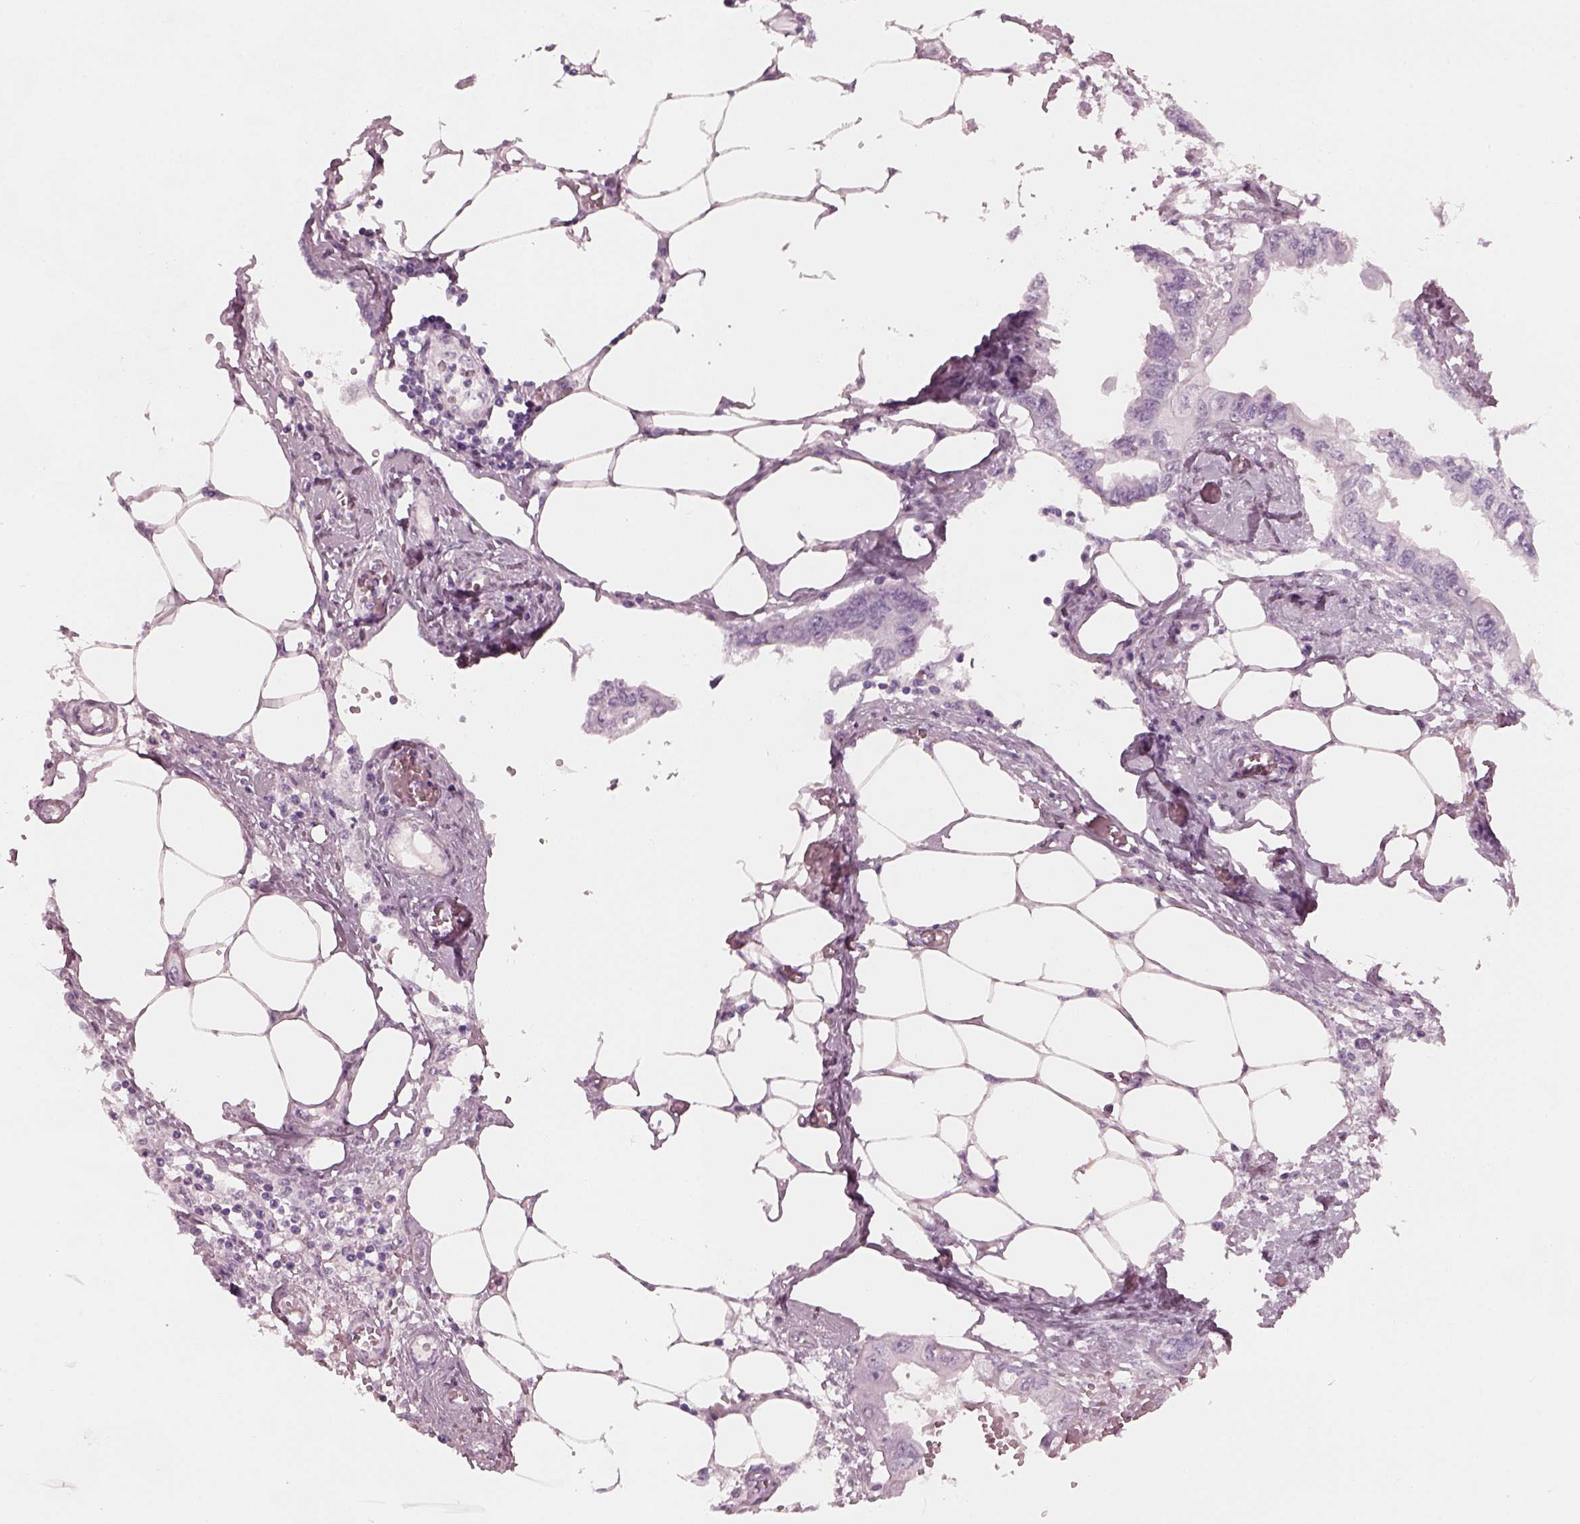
{"staining": {"intensity": "negative", "quantity": "none", "location": "none"}, "tissue": "endometrial cancer", "cell_type": "Tumor cells", "image_type": "cancer", "snomed": [{"axis": "morphology", "description": "Adenocarcinoma, NOS"}, {"axis": "morphology", "description": "Adenocarcinoma, metastatic, NOS"}, {"axis": "topography", "description": "Adipose tissue"}, {"axis": "topography", "description": "Endometrium"}], "caption": "A micrograph of adenocarcinoma (endometrial) stained for a protein shows no brown staining in tumor cells. (Stains: DAB immunohistochemistry (IHC) with hematoxylin counter stain, Microscopy: brightfield microscopy at high magnification).", "gene": "PDC", "patient": {"sex": "female", "age": 67}}